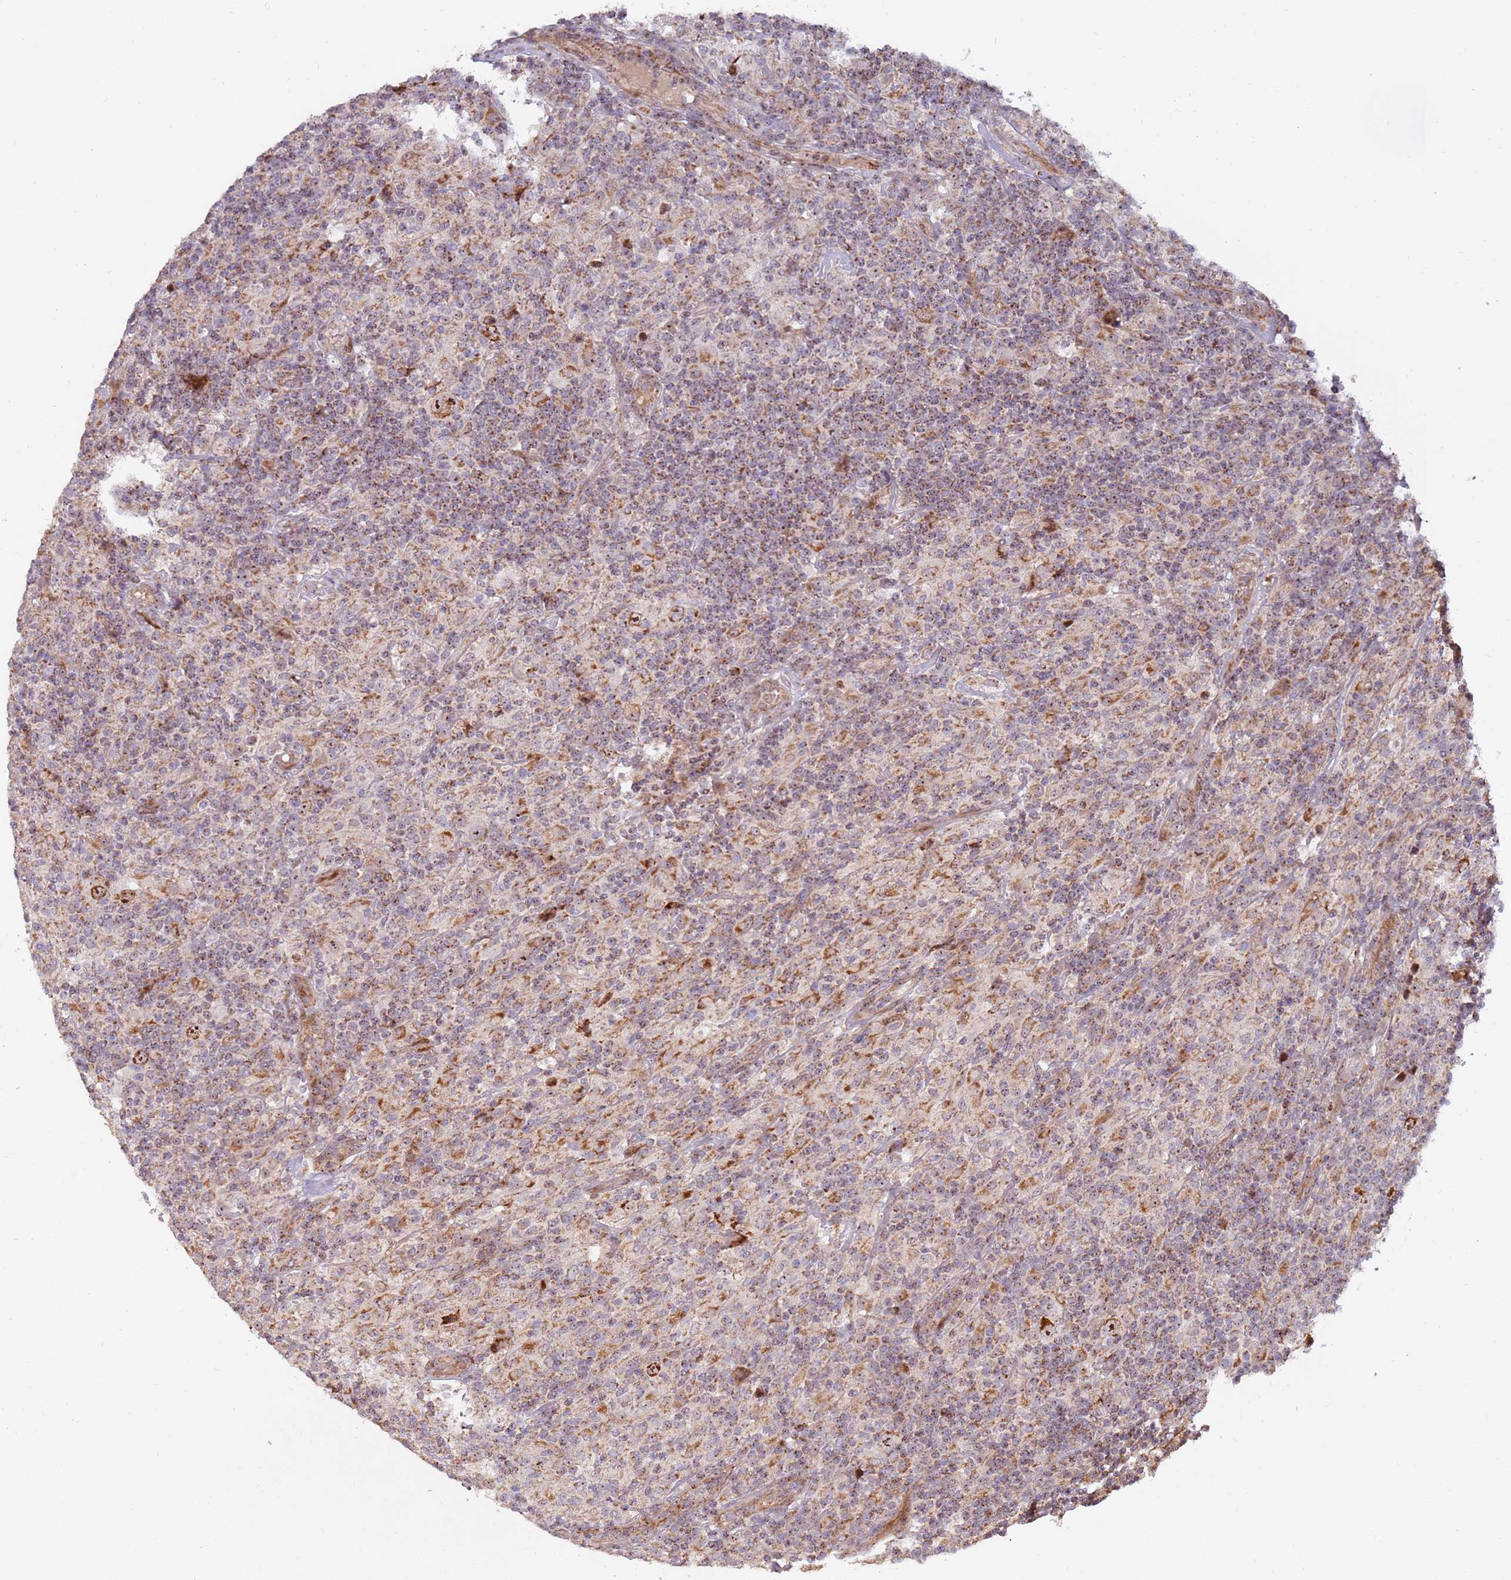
{"staining": {"intensity": "moderate", "quantity": ">75%", "location": "cytoplasmic/membranous"}, "tissue": "lymphoma", "cell_type": "Tumor cells", "image_type": "cancer", "snomed": [{"axis": "morphology", "description": "Hodgkin's disease, NOS"}, {"axis": "topography", "description": "Lymph node"}], "caption": "A brown stain shows moderate cytoplasmic/membranous expression of a protein in Hodgkin's disease tumor cells.", "gene": "KIF25", "patient": {"sex": "male", "age": 70}}